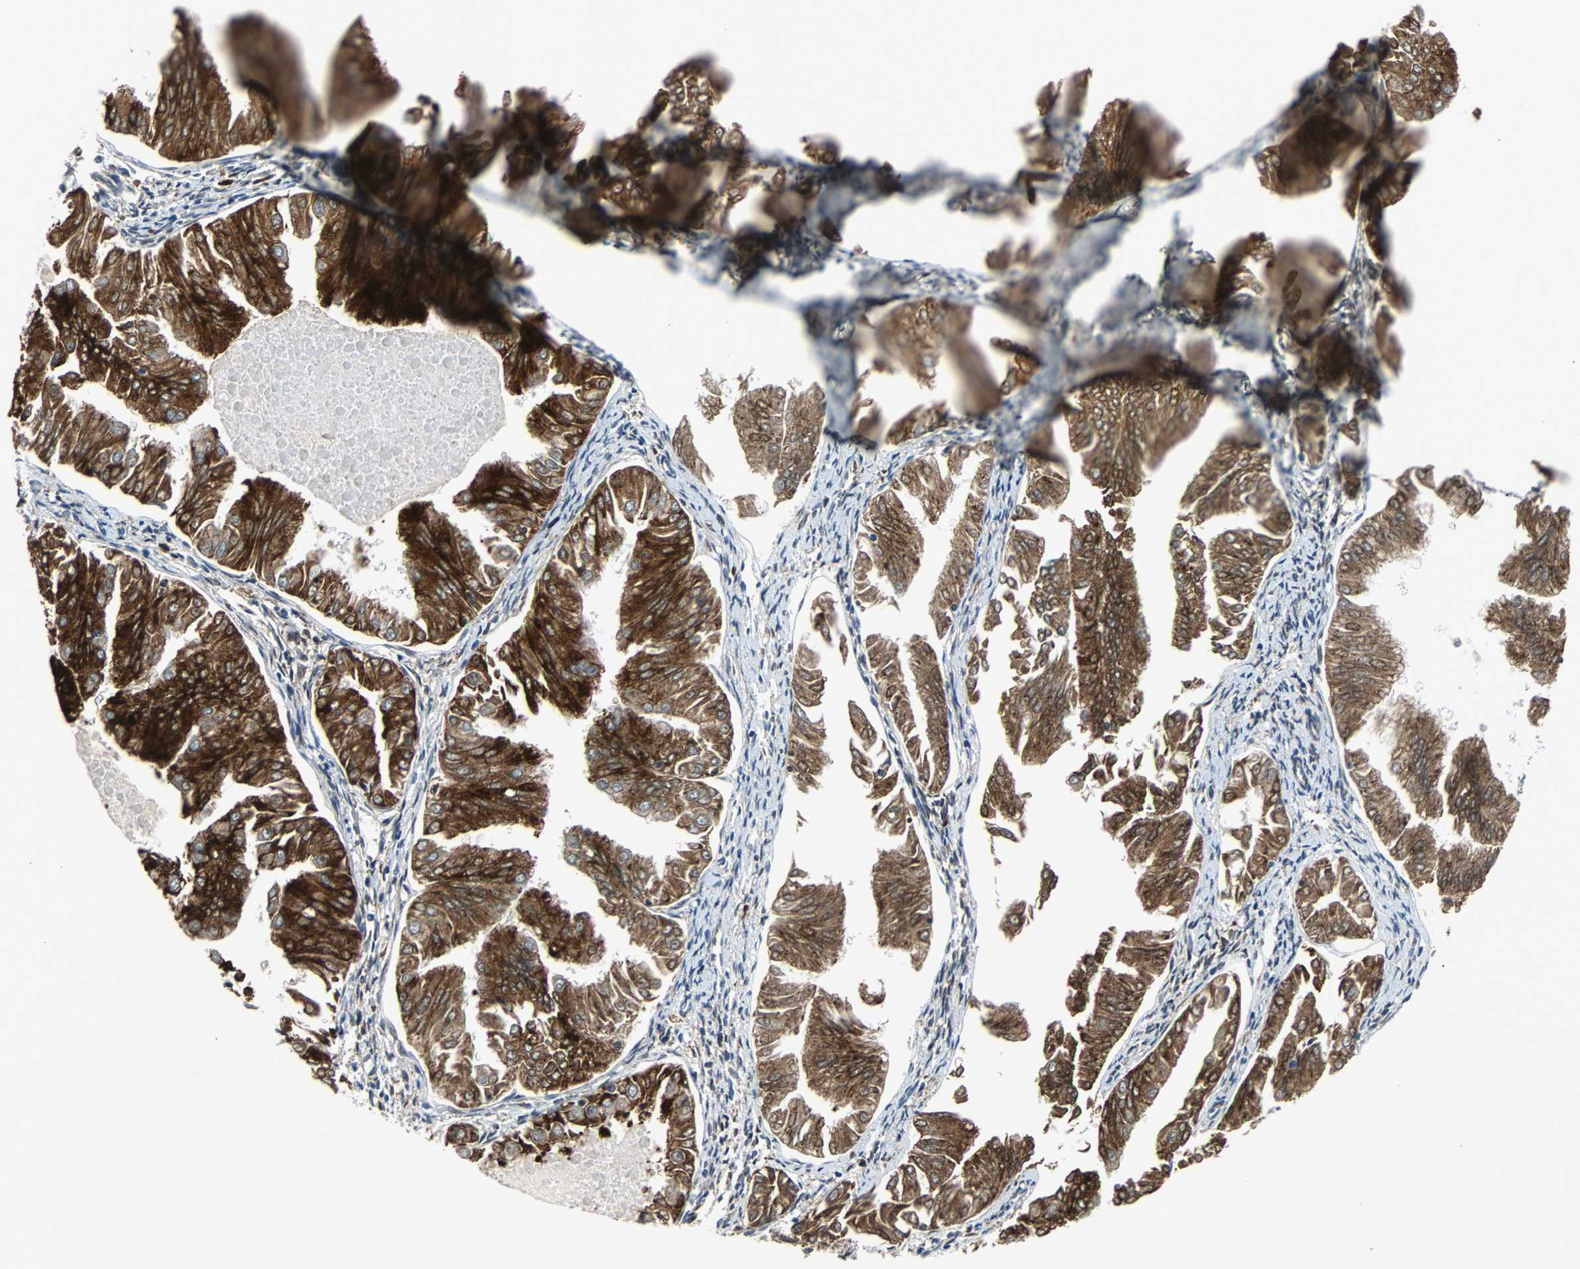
{"staining": {"intensity": "strong", "quantity": ">75%", "location": "cytoplasmic/membranous"}, "tissue": "endometrial cancer", "cell_type": "Tumor cells", "image_type": "cancer", "snomed": [{"axis": "morphology", "description": "Adenocarcinoma, NOS"}, {"axis": "topography", "description": "Endometrium"}], "caption": "Strong cytoplasmic/membranous positivity is seen in about >75% of tumor cells in adenocarcinoma (endometrial).", "gene": "PDIA4", "patient": {"sex": "female", "age": 53}}